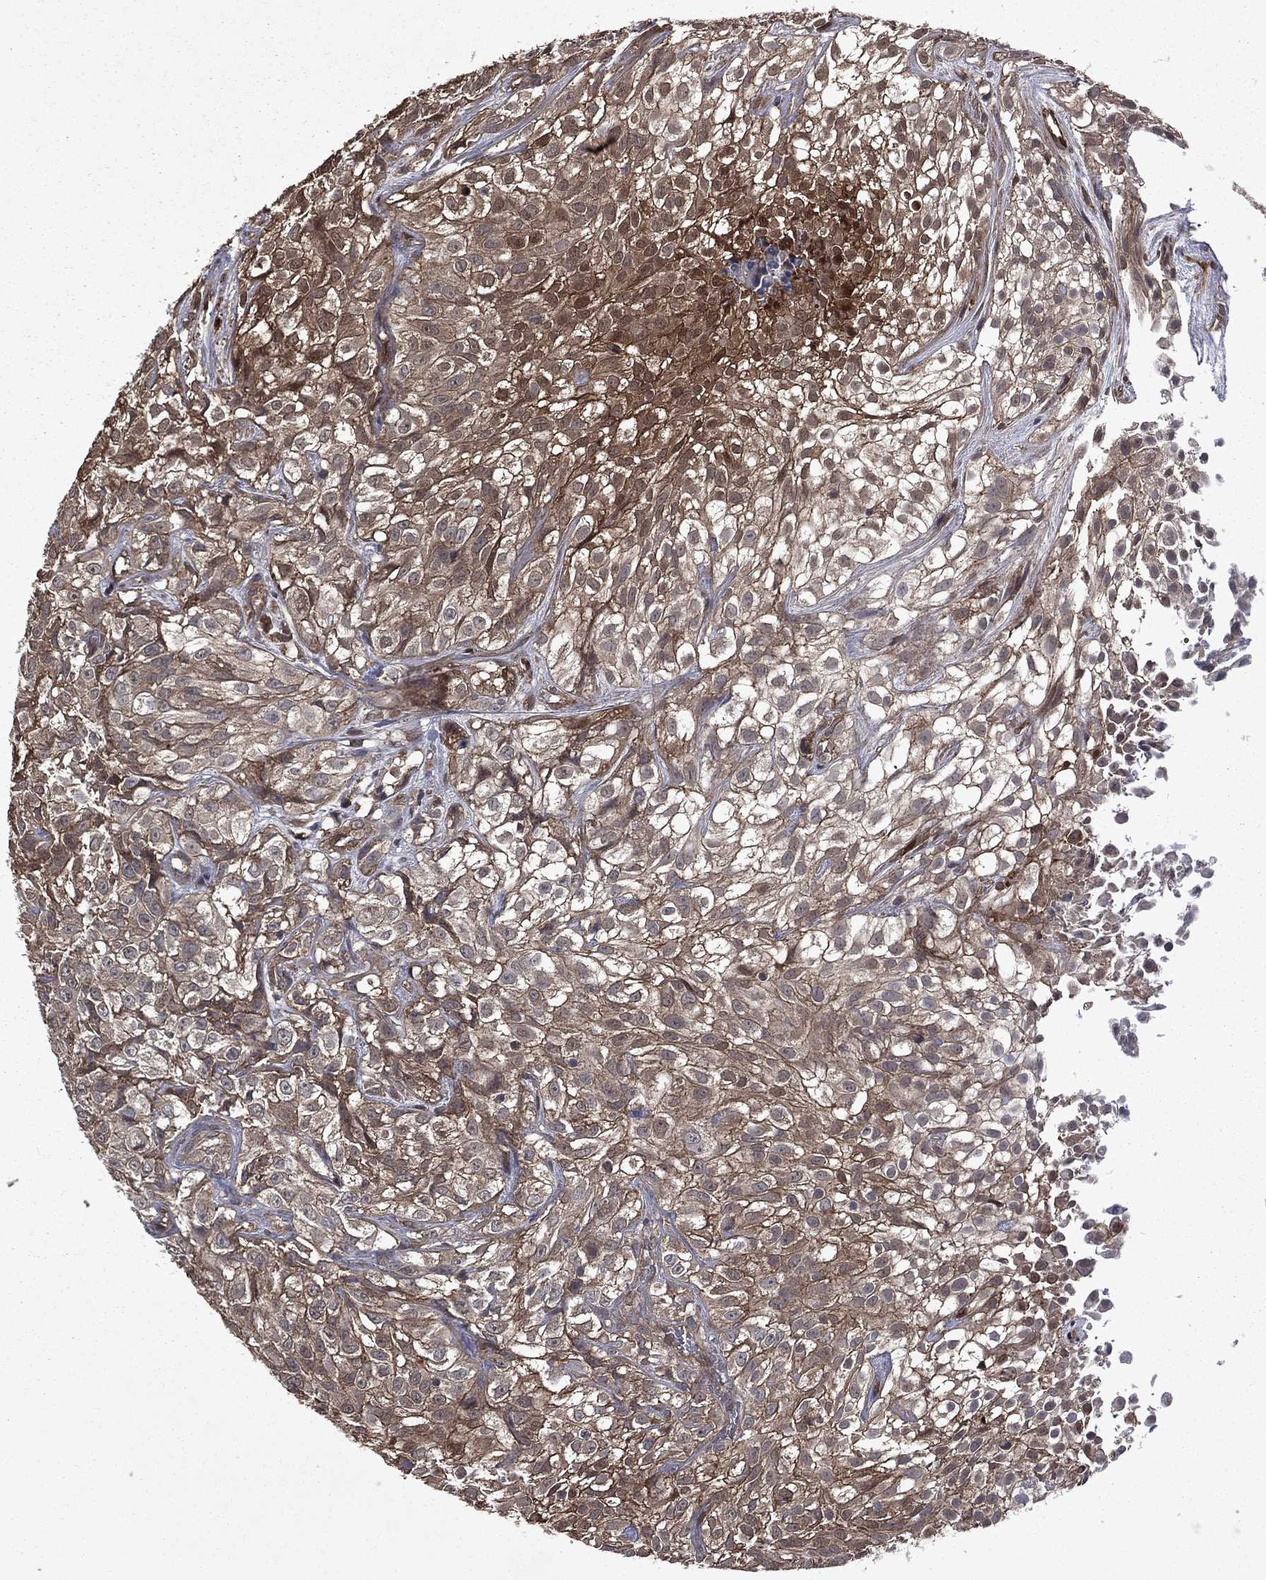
{"staining": {"intensity": "moderate", "quantity": "<25%", "location": "cytoplasmic/membranous"}, "tissue": "urothelial cancer", "cell_type": "Tumor cells", "image_type": "cancer", "snomed": [{"axis": "morphology", "description": "Urothelial carcinoma, High grade"}, {"axis": "topography", "description": "Urinary bladder"}], "caption": "Human urothelial carcinoma (high-grade) stained for a protein (brown) shows moderate cytoplasmic/membranous positive positivity in about <25% of tumor cells.", "gene": "FGD1", "patient": {"sex": "male", "age": 56}}